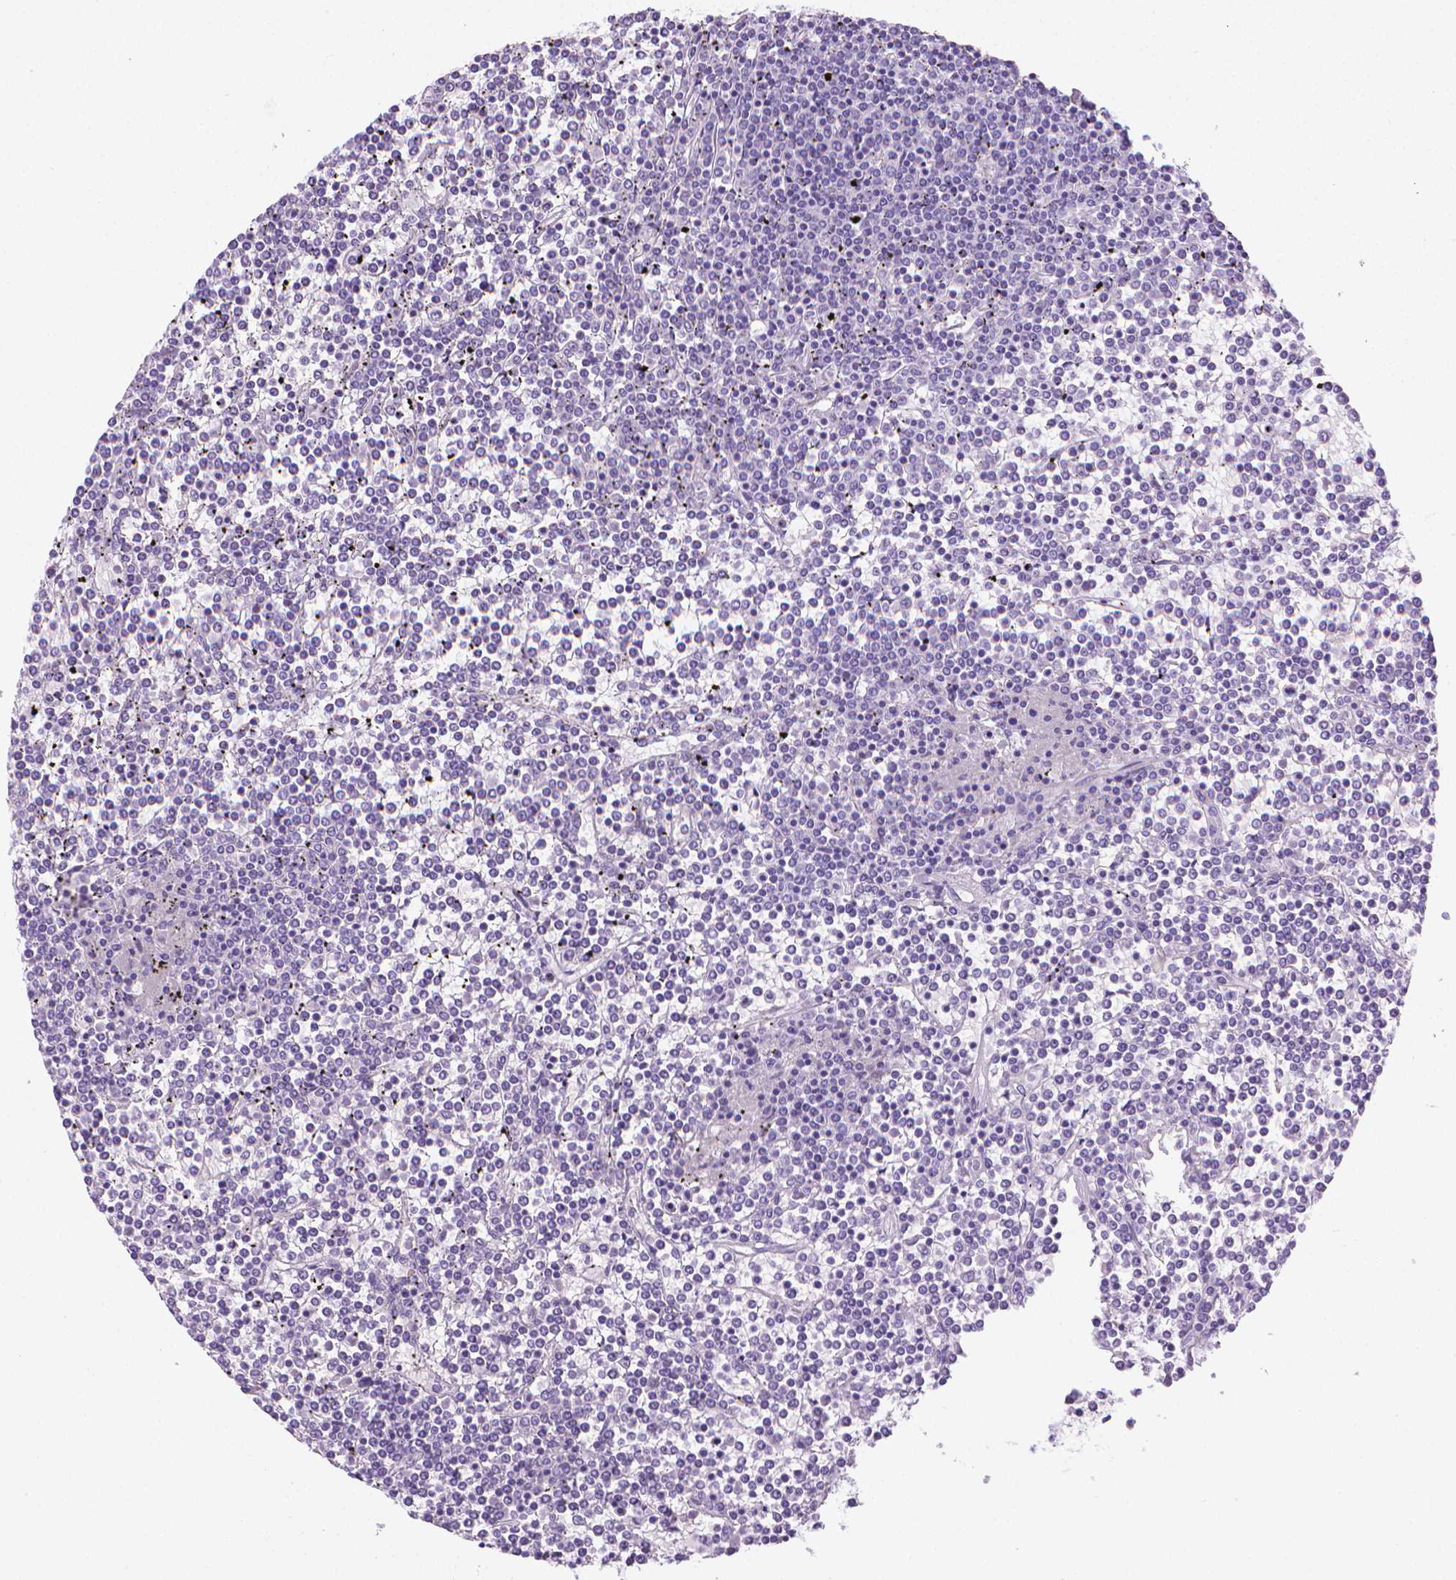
{"staining": {"intensity": "negative", "quantity": "none", "location": "none"}, "tissue": "lymphoma", "cell_type": "Tumor cells", "image_type": "cancer", "snomed": [{"axis": "morphology", "description": "Malignant lymphoma, non-Hodgkin's type, Low grade"}, {"axis": "topography", "description": "Spleen"}], "caption": "DAB (3,3'-diaminobenzidine) immunohistochemical staining of human malignant lymphoma, non-Hodgkin's type (low-grade) demonstrates no significant staining in tumor cells.", "gene": "FASN", "patient": {"sex": "female", "age": 19}}